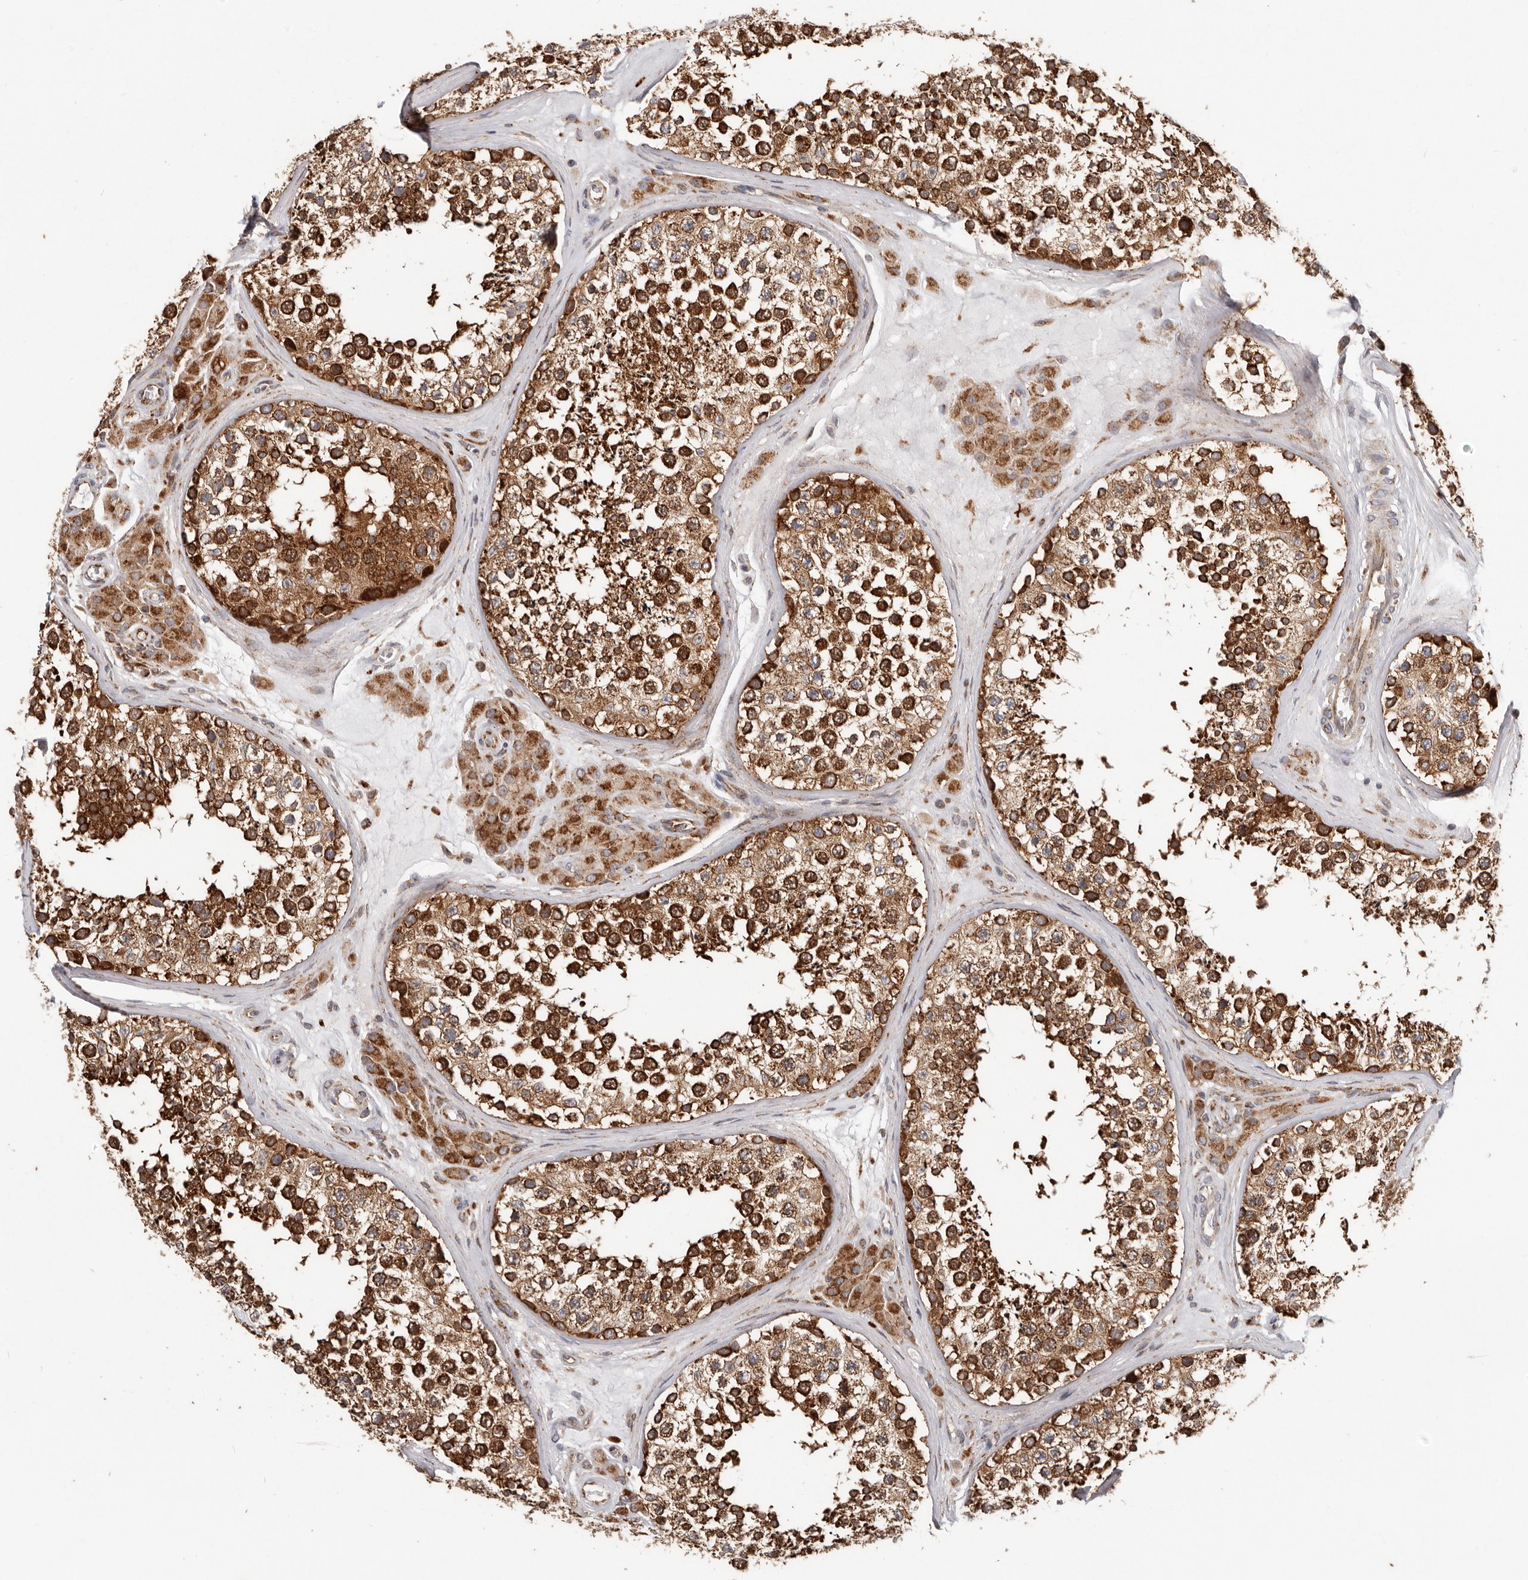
{"staining": {"intensity": "strong", "quantity": ">75%", "location": "cytoplasmic/membranous"}, "tissue": "testis", "cell_type": "Cells in seminiferous ducts", "image_type": "normal", "snomed": [{"axis": "morphology", "description": "Normal tissue, NOS"}, {"axis": "topography", "description": "Testis"}], "caption": "Immunohistochemistry (DAB (3,3'-diaminobenzidine)) staining of normal human testis shows strong cytoplasmic/membranous protein expression in approximately >75% of cells in seminiferous ducts.", "gene": "MRPS10", "patient": {"sex": "male", "age": 46}}